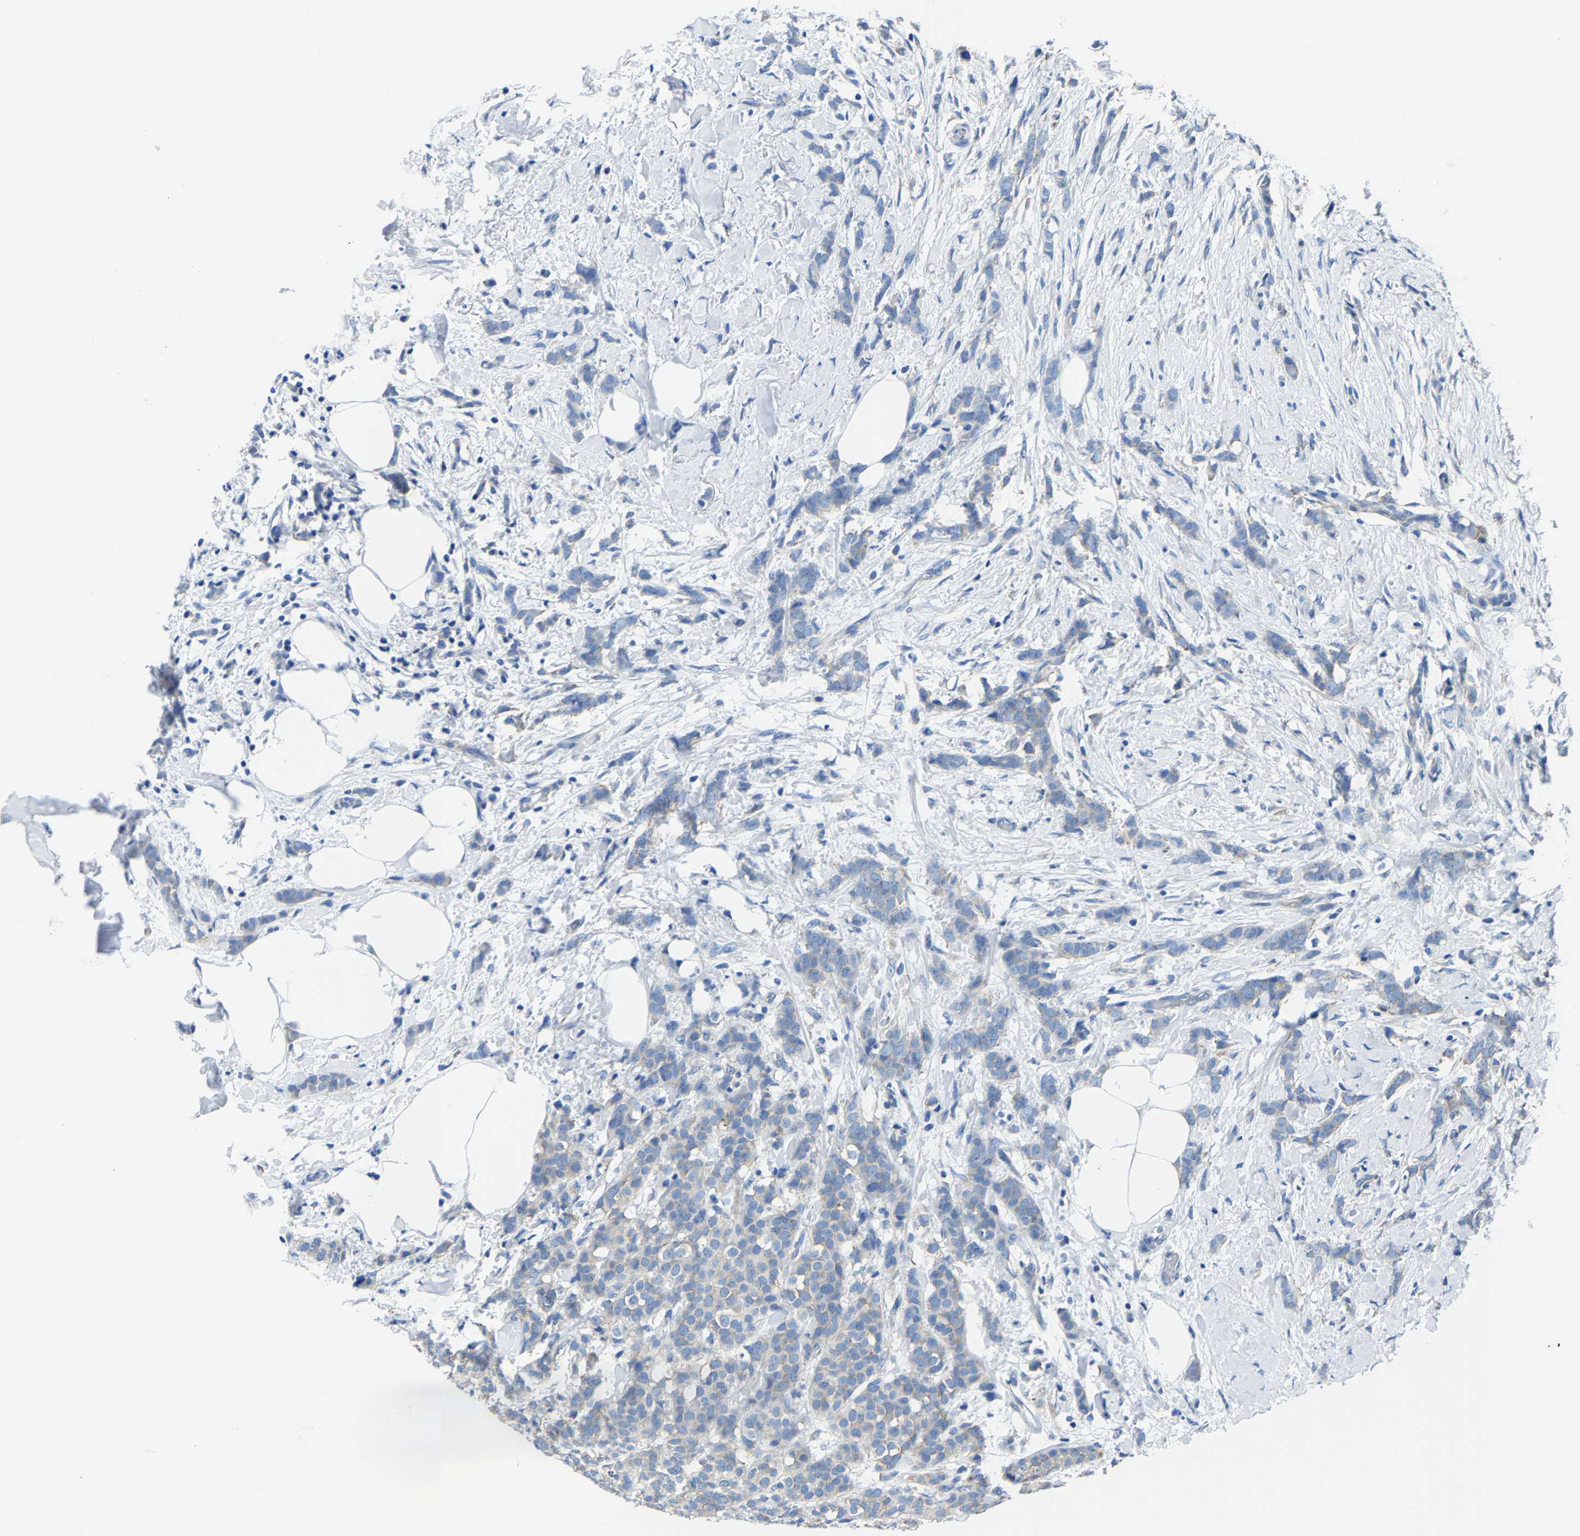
{"staining": {"intensity": "weak", "quantity": "<25%", "location": "cytoplasmic/membranous"}, "tissue": "breast cancer", "cell_type": "Tumor cells", "image_type": "cancer", "snomed": [{"axis": "morphology", "description": "Lobular carcinoma, in situ"}, {"axis": "morphology", "description": "Lobular carcinoma"}, {"axis": "topography", "description": "Breast"}], "caption": "The image shows no significant staining in tumor cells of breast cancer (lobular carcinoma in situ).", "gene": "G3BP2", "patient": {"sex": "female", "age": 41}}